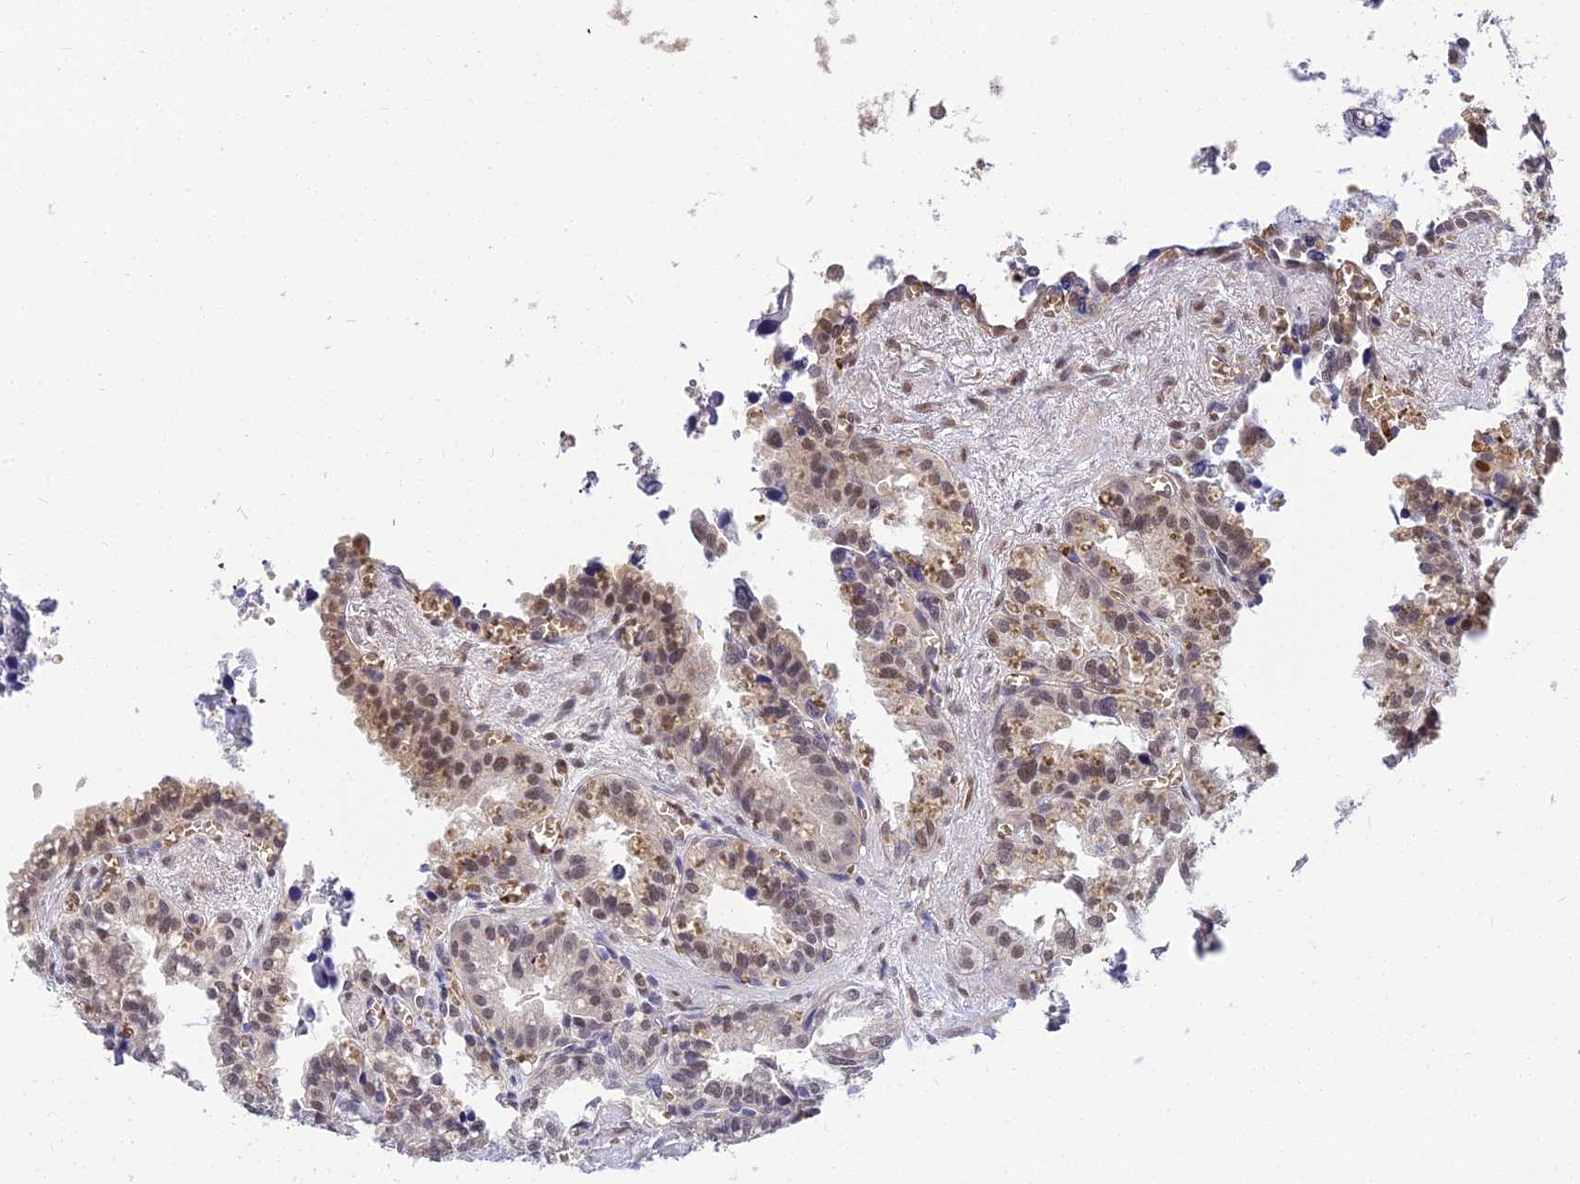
{"staining": {"intensity": "moderate", "quantity": "25%-75%", "location": "nuclear"}, "tissue": "seminal vesicle", "cell_type": "Glandular cells", "image_type": "normal", "snomed": [{"axis": "morphology", "description": "Normal tissue, NOS"}, {"axis": "topography", "description": "Prostate"}, {"axis": "topography", "description": "Seminal veicle"}], "caption": "About 25%-75% of glandular cells in unremarkable seminal vesicle show moderate nuclear protein expression as visualized by brown immunohistochemical staining.", "gene": "BCL9", "patient": {"sex": "male", "age": 51}}